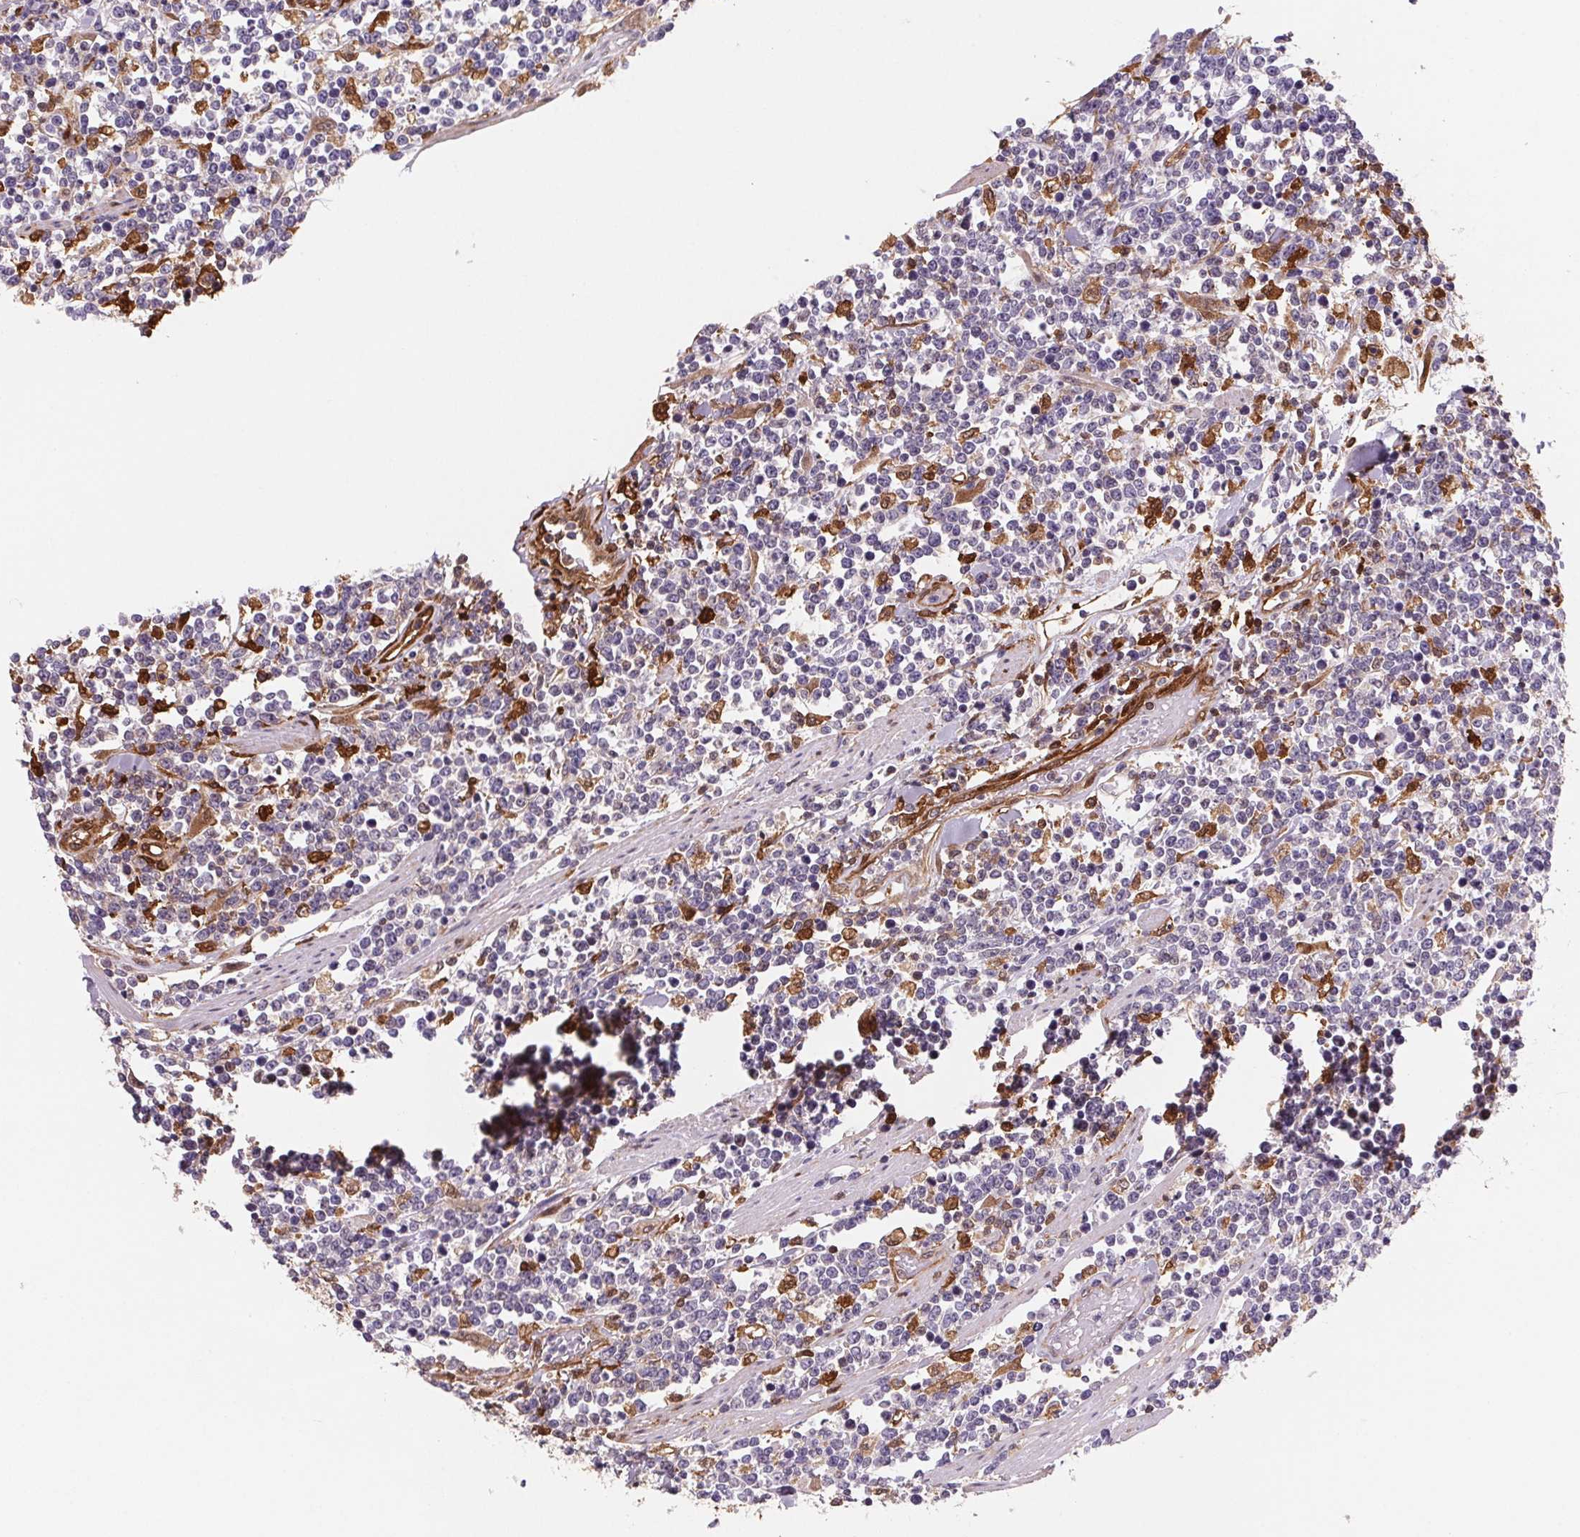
{"staining": {"intensity": "negative", "quantity": "none", "location": "none"}, "tissue": "lymphoma", "cell_type": "Tumor cells", "image_type": "cancer", "snomed": [{"axis": "morphology", "description": "Malignant lymphoma, non-Hodgkin's type, High grade"}, {"axis": "topography", "description": "Colon"}], "caption": "There is no significant staining in tumor cells of lymphoma.", "gene": "GBP1", "patient": {"sex": "male", "age": 82}}